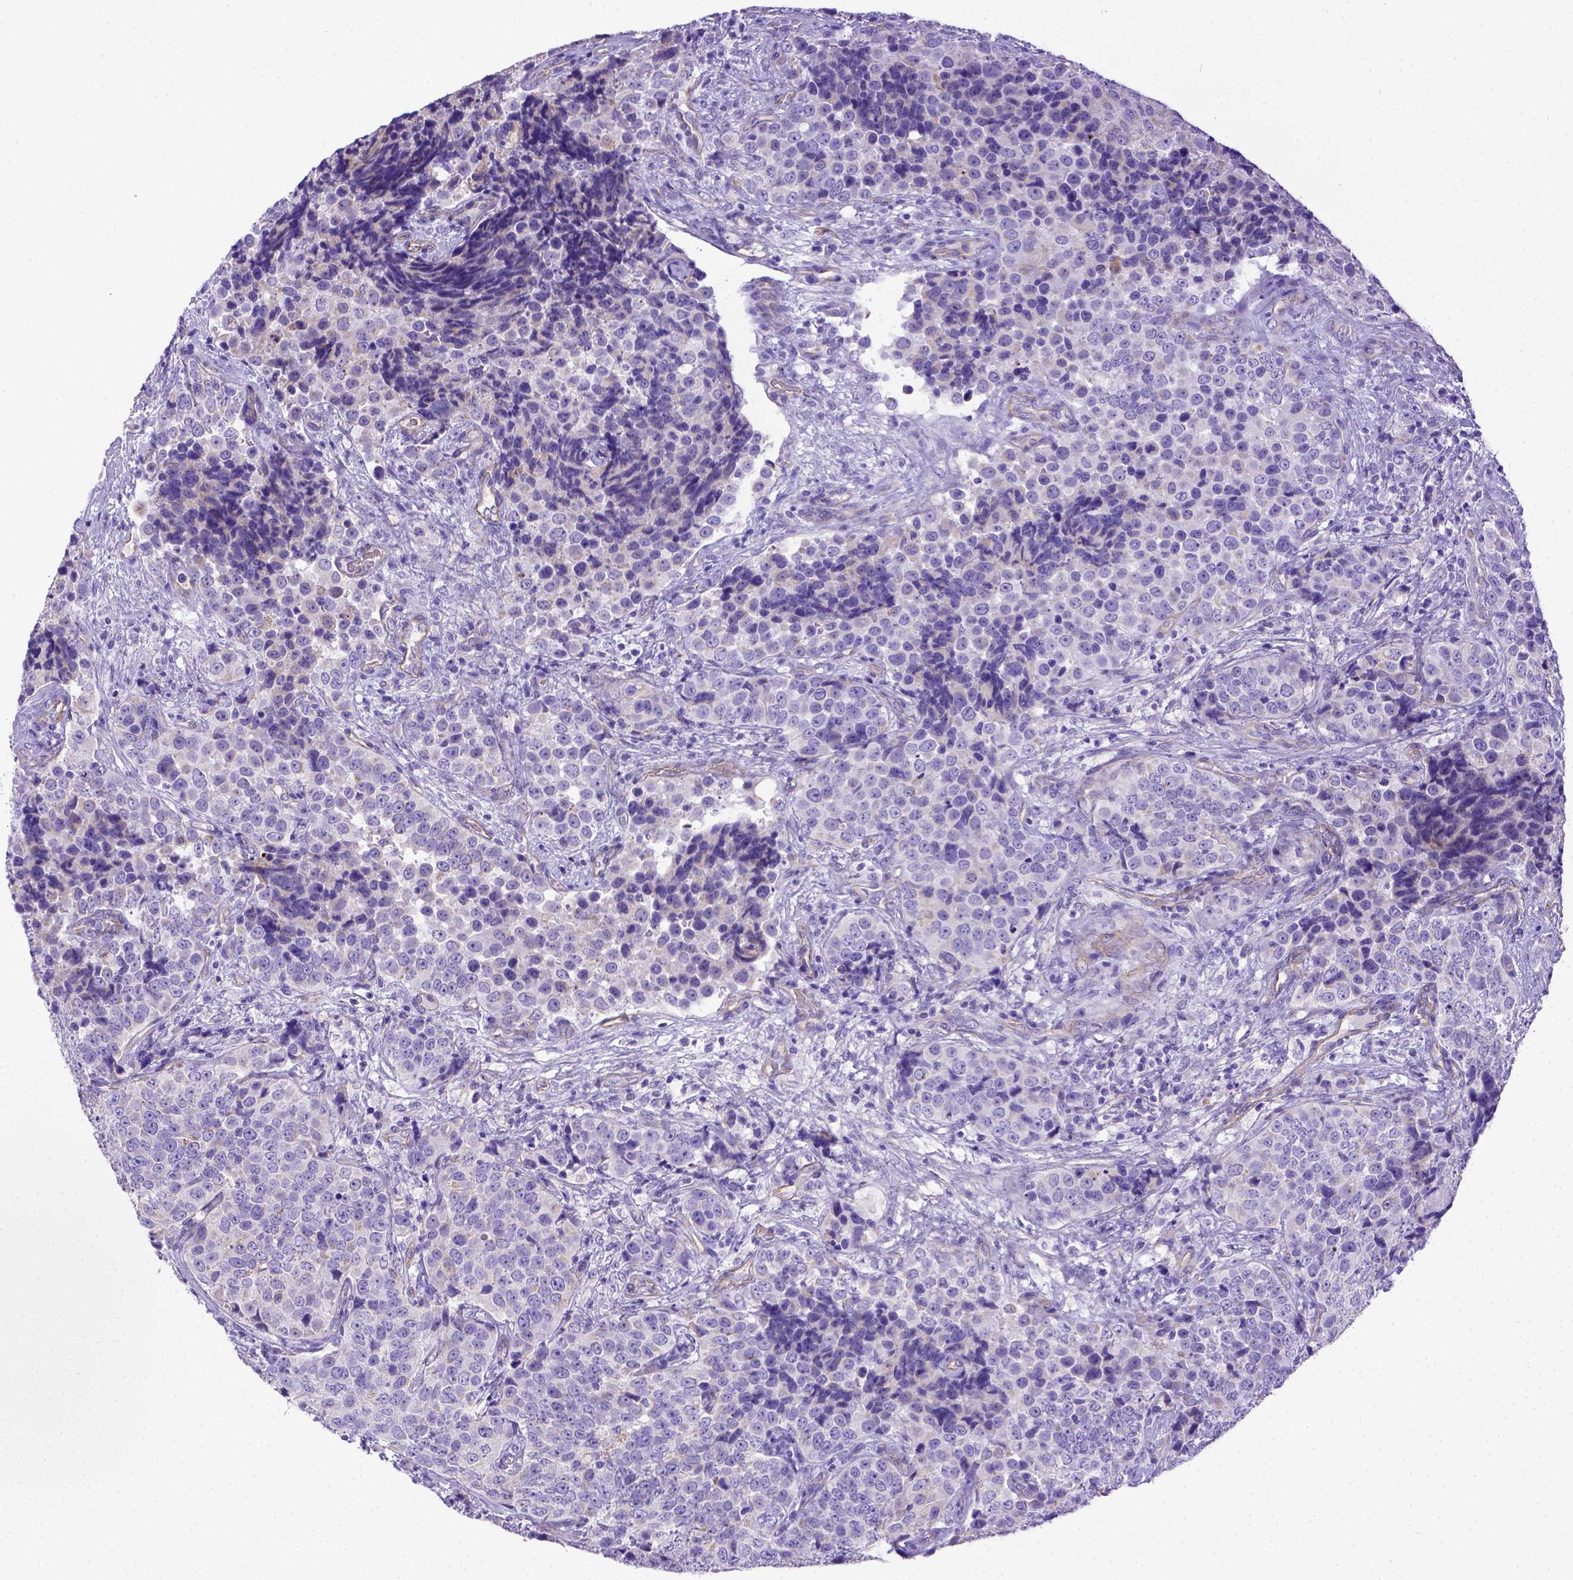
{"staining": {"intensity": "moderate", "quantity": "<25%", "location": "cytoplasmic/membranous"}, "tissue": "urothelial cancer", "cell_type": "Tumor cells", "image_type": "cancer", "snomed": [{"axis": "morphology", "description": "Urothelial carcinoma, NOS"}, {"axis": "topography", "description": "Urinary bladder"}], "caption": "IHC of human transitional cell carcinoma reveals low levels of moderate cytoplasmic/membranous expression in approximately <25% of tumor cells. Nuclei are stained in blue.", "gene": "LRRC18", "patient": {"sex": "male", "age": 52}}